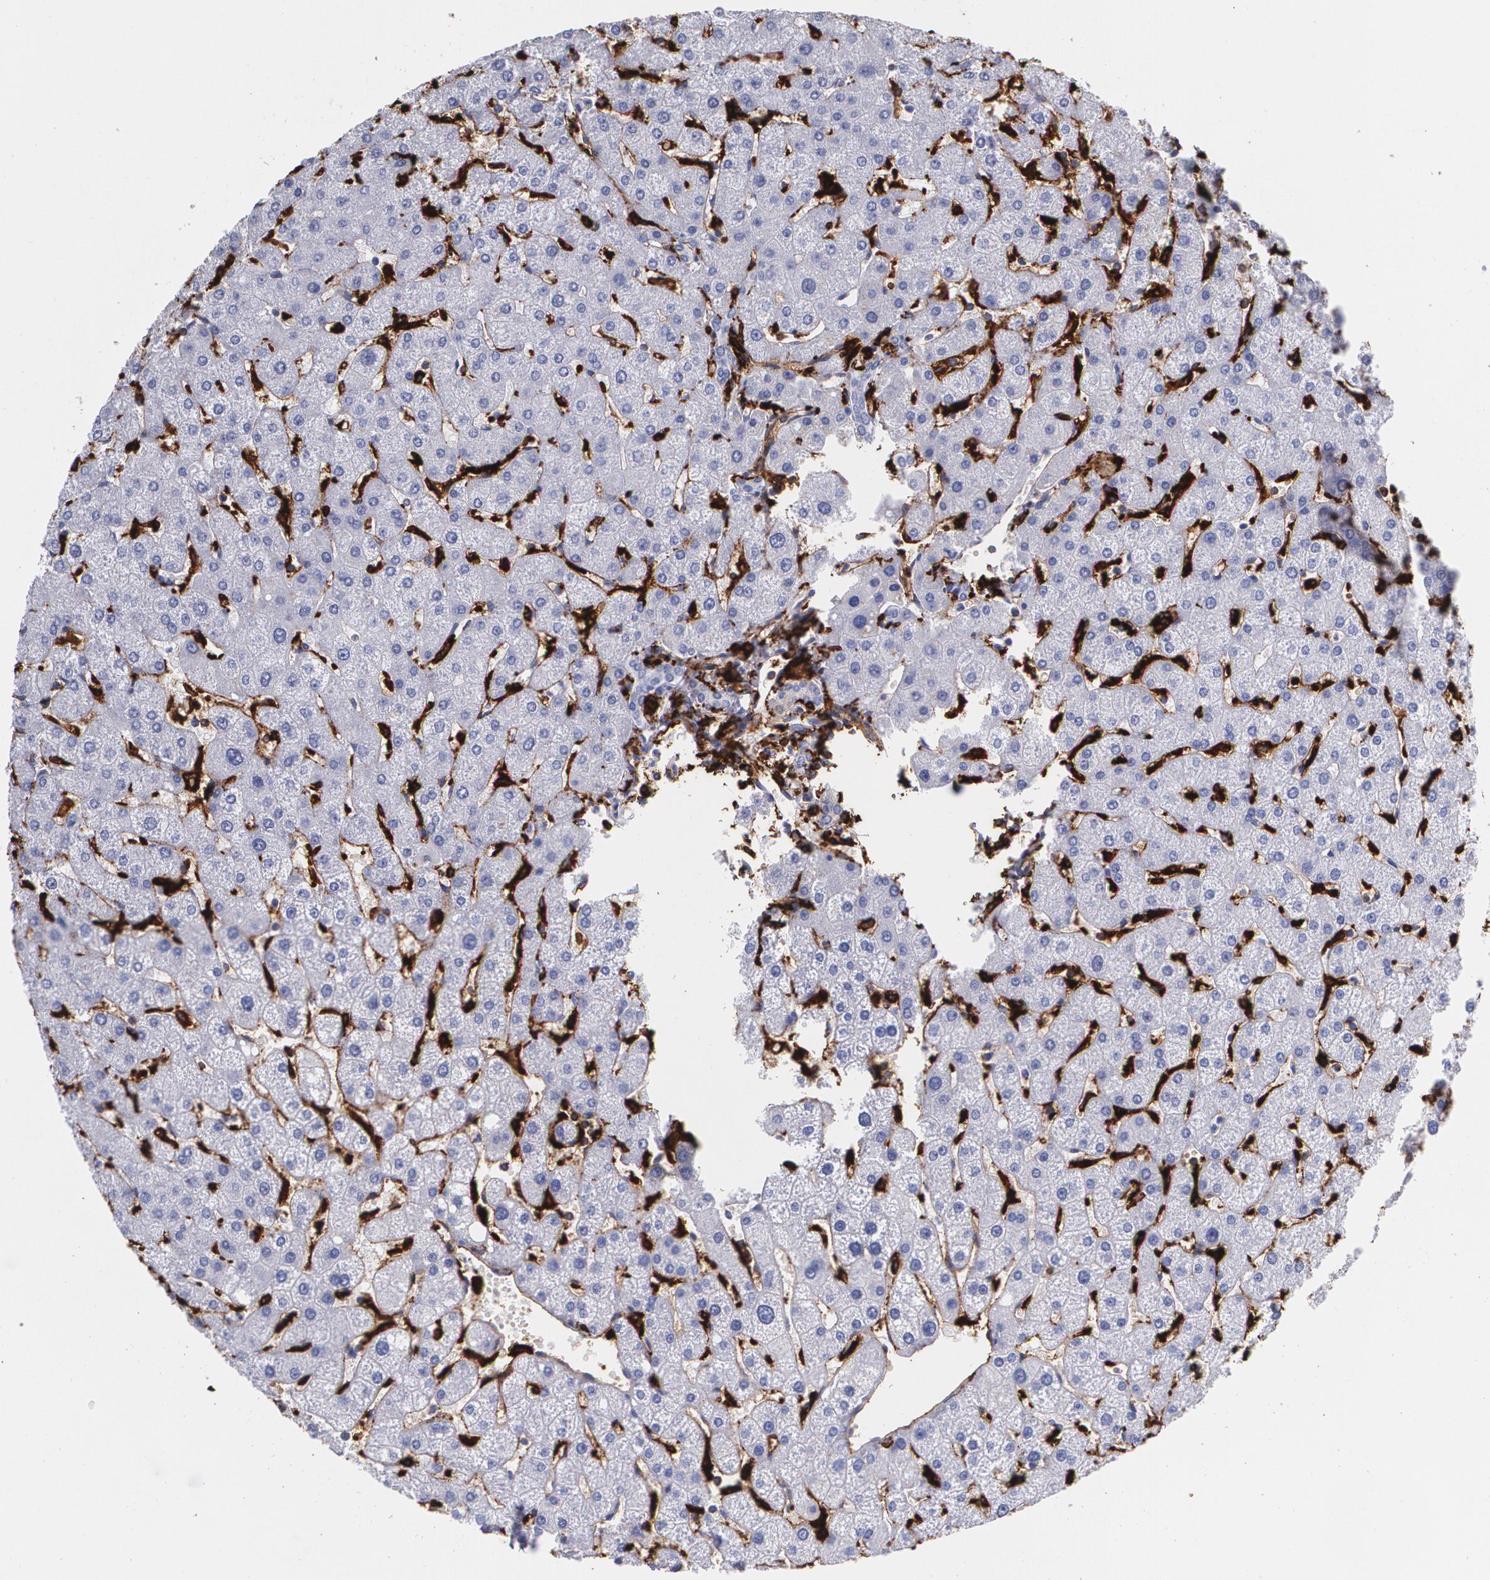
{"staining": {"intensity": "negative", "quantity": "none", "location": "none"}, "tissue": "liver", "cell_type": "Cholangiocytes", "image_type": "normal", "snomed": [{"axis": "morphology", "description": "Normal tissue, NOS"}, {"axis": "topography", "description": "Liver"}], "caption": "This is a histopathology image of immunohistochemistry (IHC) staining of benign liver, which shows no positivity in cholangiocytes.", "gene": "HLA", "patient": {"sex": "male", "age": 67}}